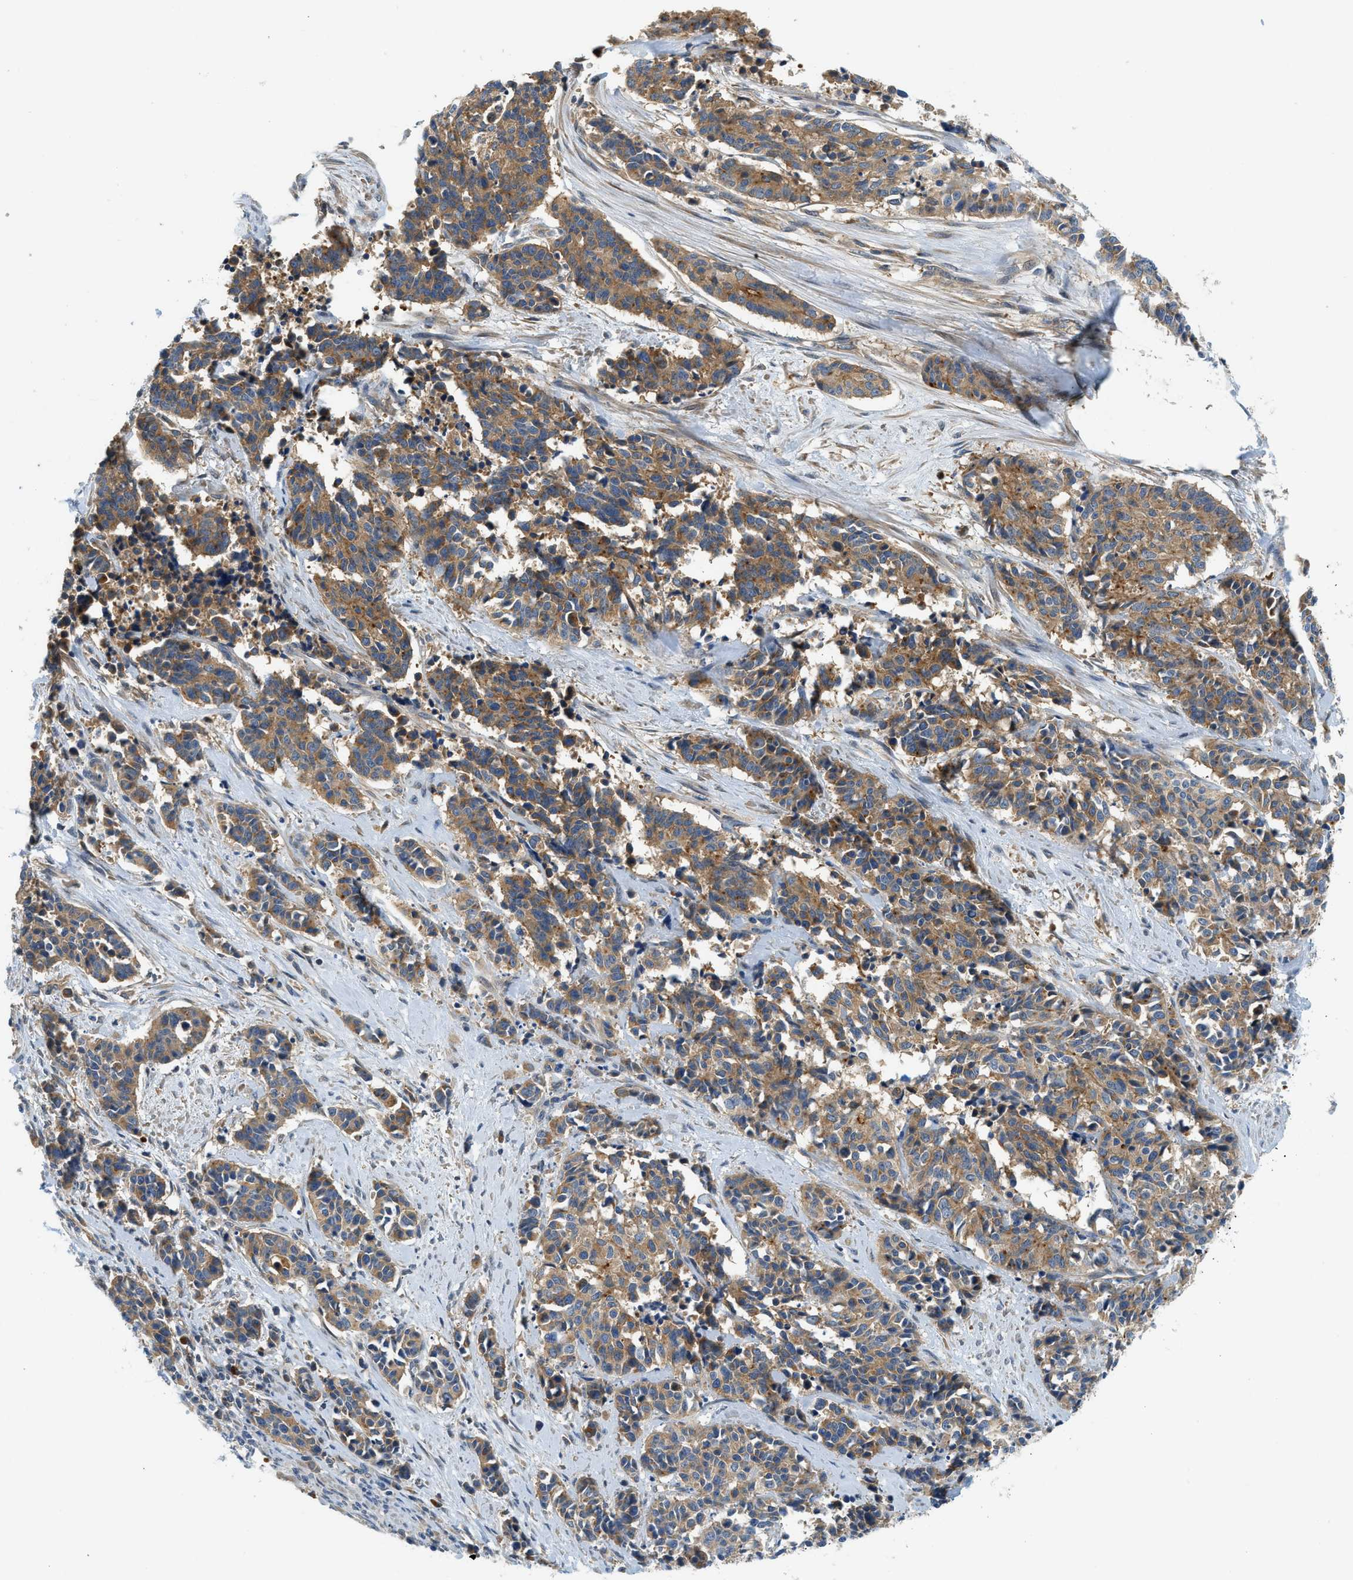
{"staining": {"intensity": "moderate", "quantity": ">75%", "location": "cytoplasmic/membranous"}, "tissue": "cervical cancer", "cell_type": "Tumor cells", "image_type": "cancer", "snomed": [{"axis": "morphology", "description": "Squamous cell carcinoma, NOS"}, {"axis": "topography", "description": "Cervix"}], "caption": "Immunohistochemical staining of cervical squamous cell carcinoma displays medium levels of moderate cytoplasmic/membranous positivity in approximately >75% of tumor cells. The staining is performed using DAB brown chromogen to label protein expression. The nuclei are counter-stained blue using hematoxylin.", "gene": "KCNK1", "patient": {"sex": "female", "age": 35}}